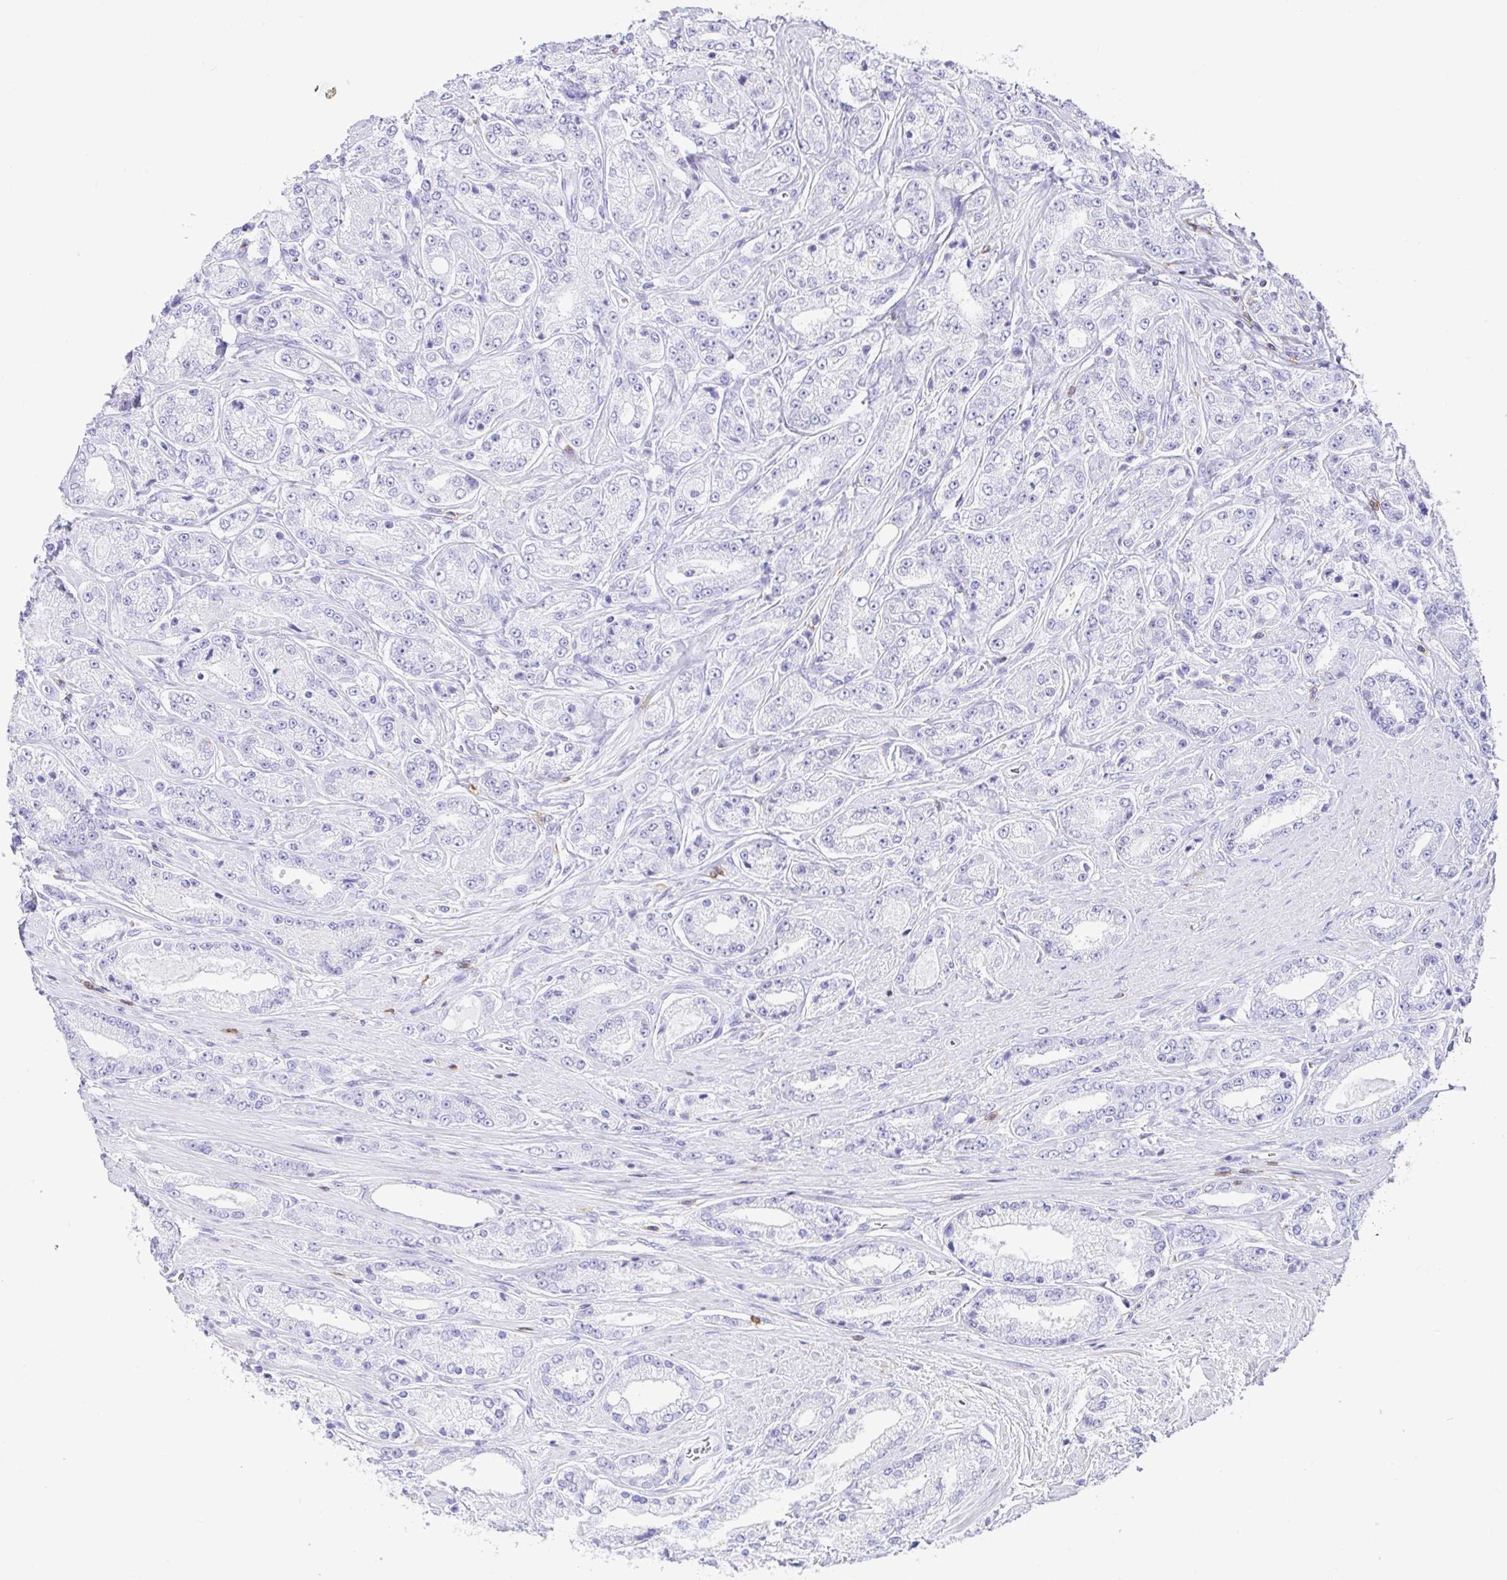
{"staining": {"intensity": "negative", "quantity": "none", "location": "none"}, "tissue": "prostate cancer", "cell_type": "Tumor cells", "image_type": "cancer", "snomed": [{"axis": "morphology", "description": "Adenocarcinoma, High grade"}, {"axis": "topography", "description": "Prostate"}], "caption": "Immunohistochemical staining of prostate cancer (adenocarcinoma (high-grade)) reveals no significant expression in tumor cells.", "gene": "CD5", "patient": {"sex": "male", "age": 66}}